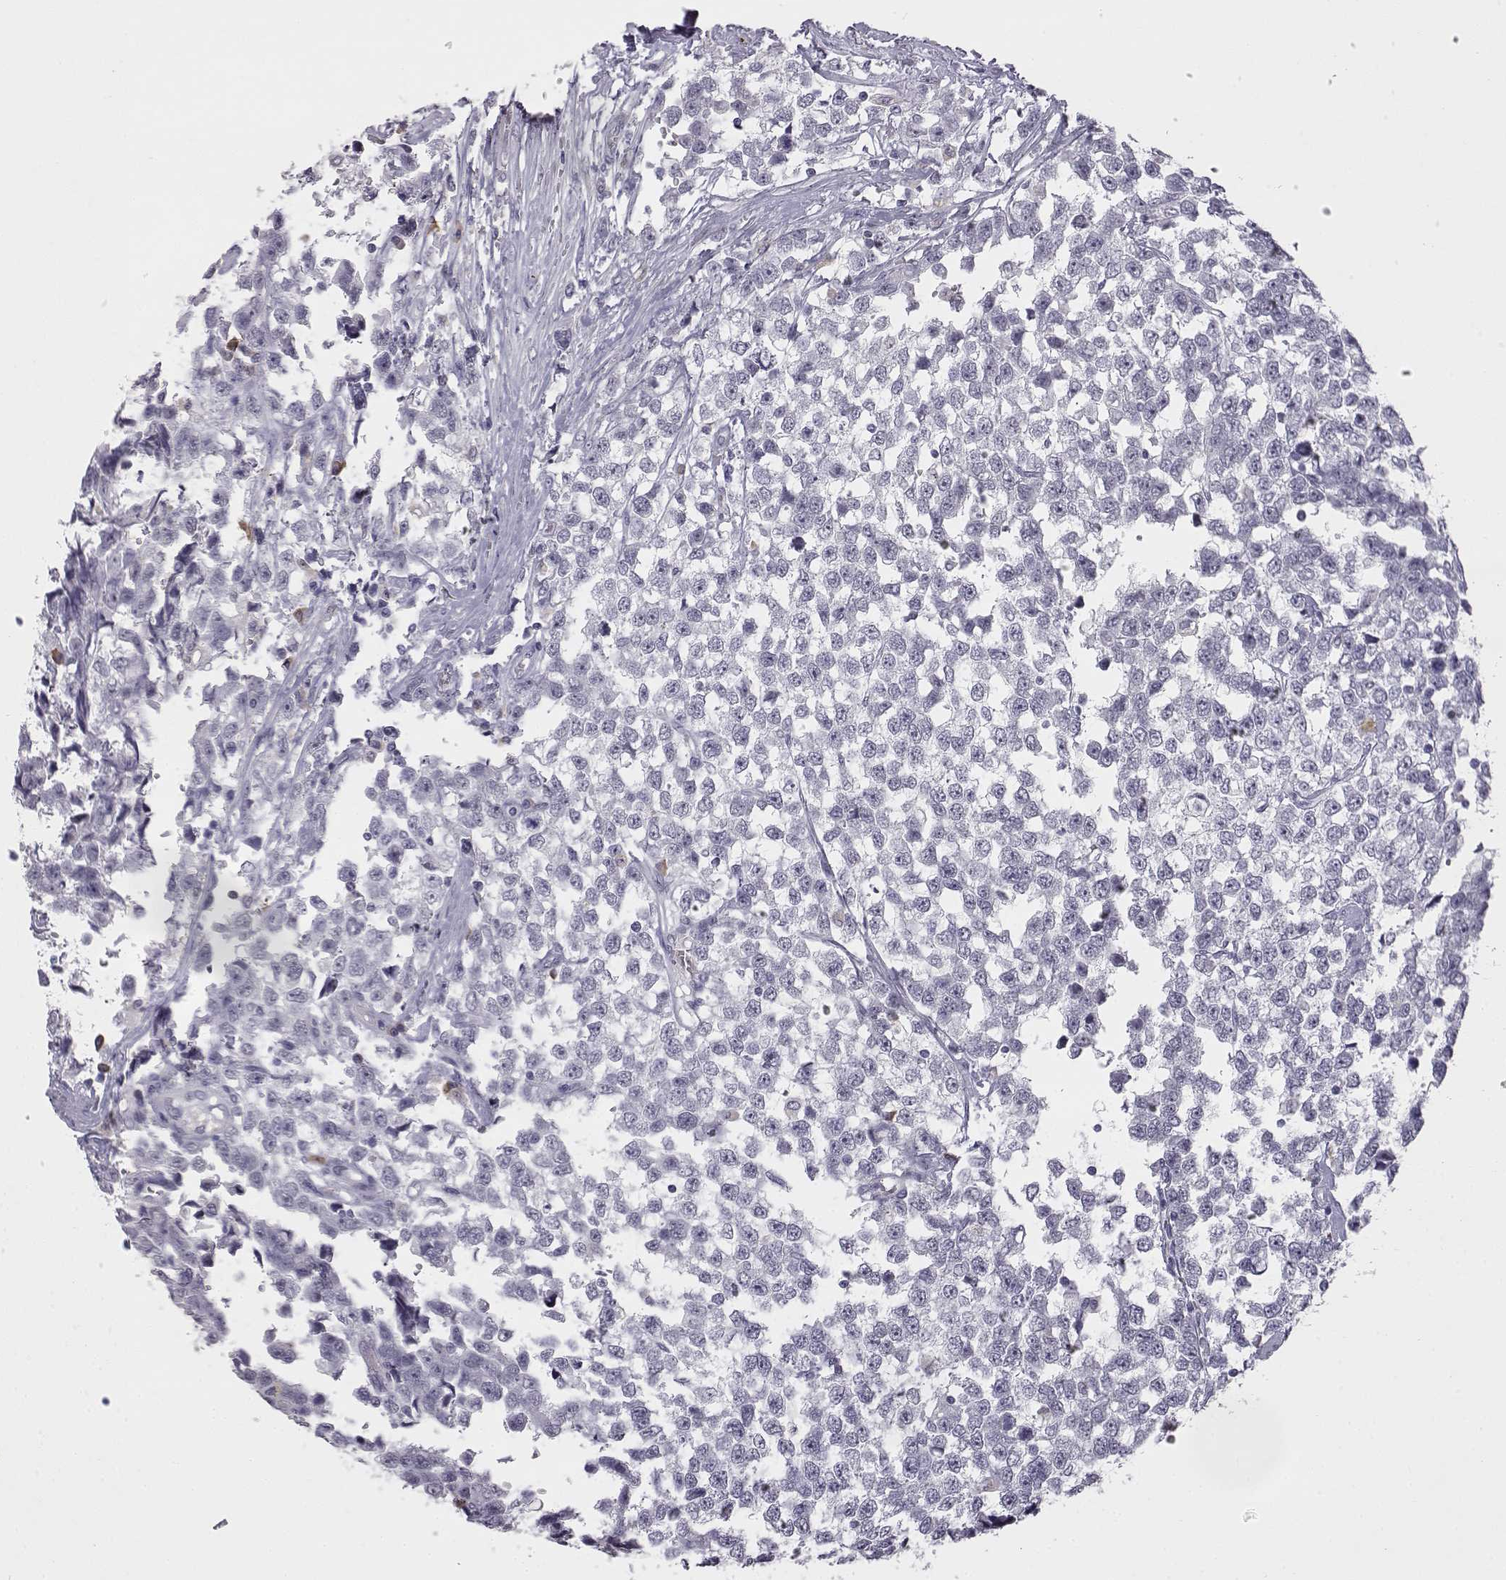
{"staining": {"intensity": "negative", "quantity": "none", "location": "none"}, "tissue": "testis cancer", "cell_type": "Tumor cells", "image_type": "cancer", "snomed": [{"axis": "morphology", "description": "Seminoma, NOS"}, {"axis": "topography", "description": "Testis"}], "caption": "Human testis cancer stained for a protein using IHC reveals no positivity in tumor cells.", "gene": "VGF", "patient": {"sex": "male", "age": 34}}